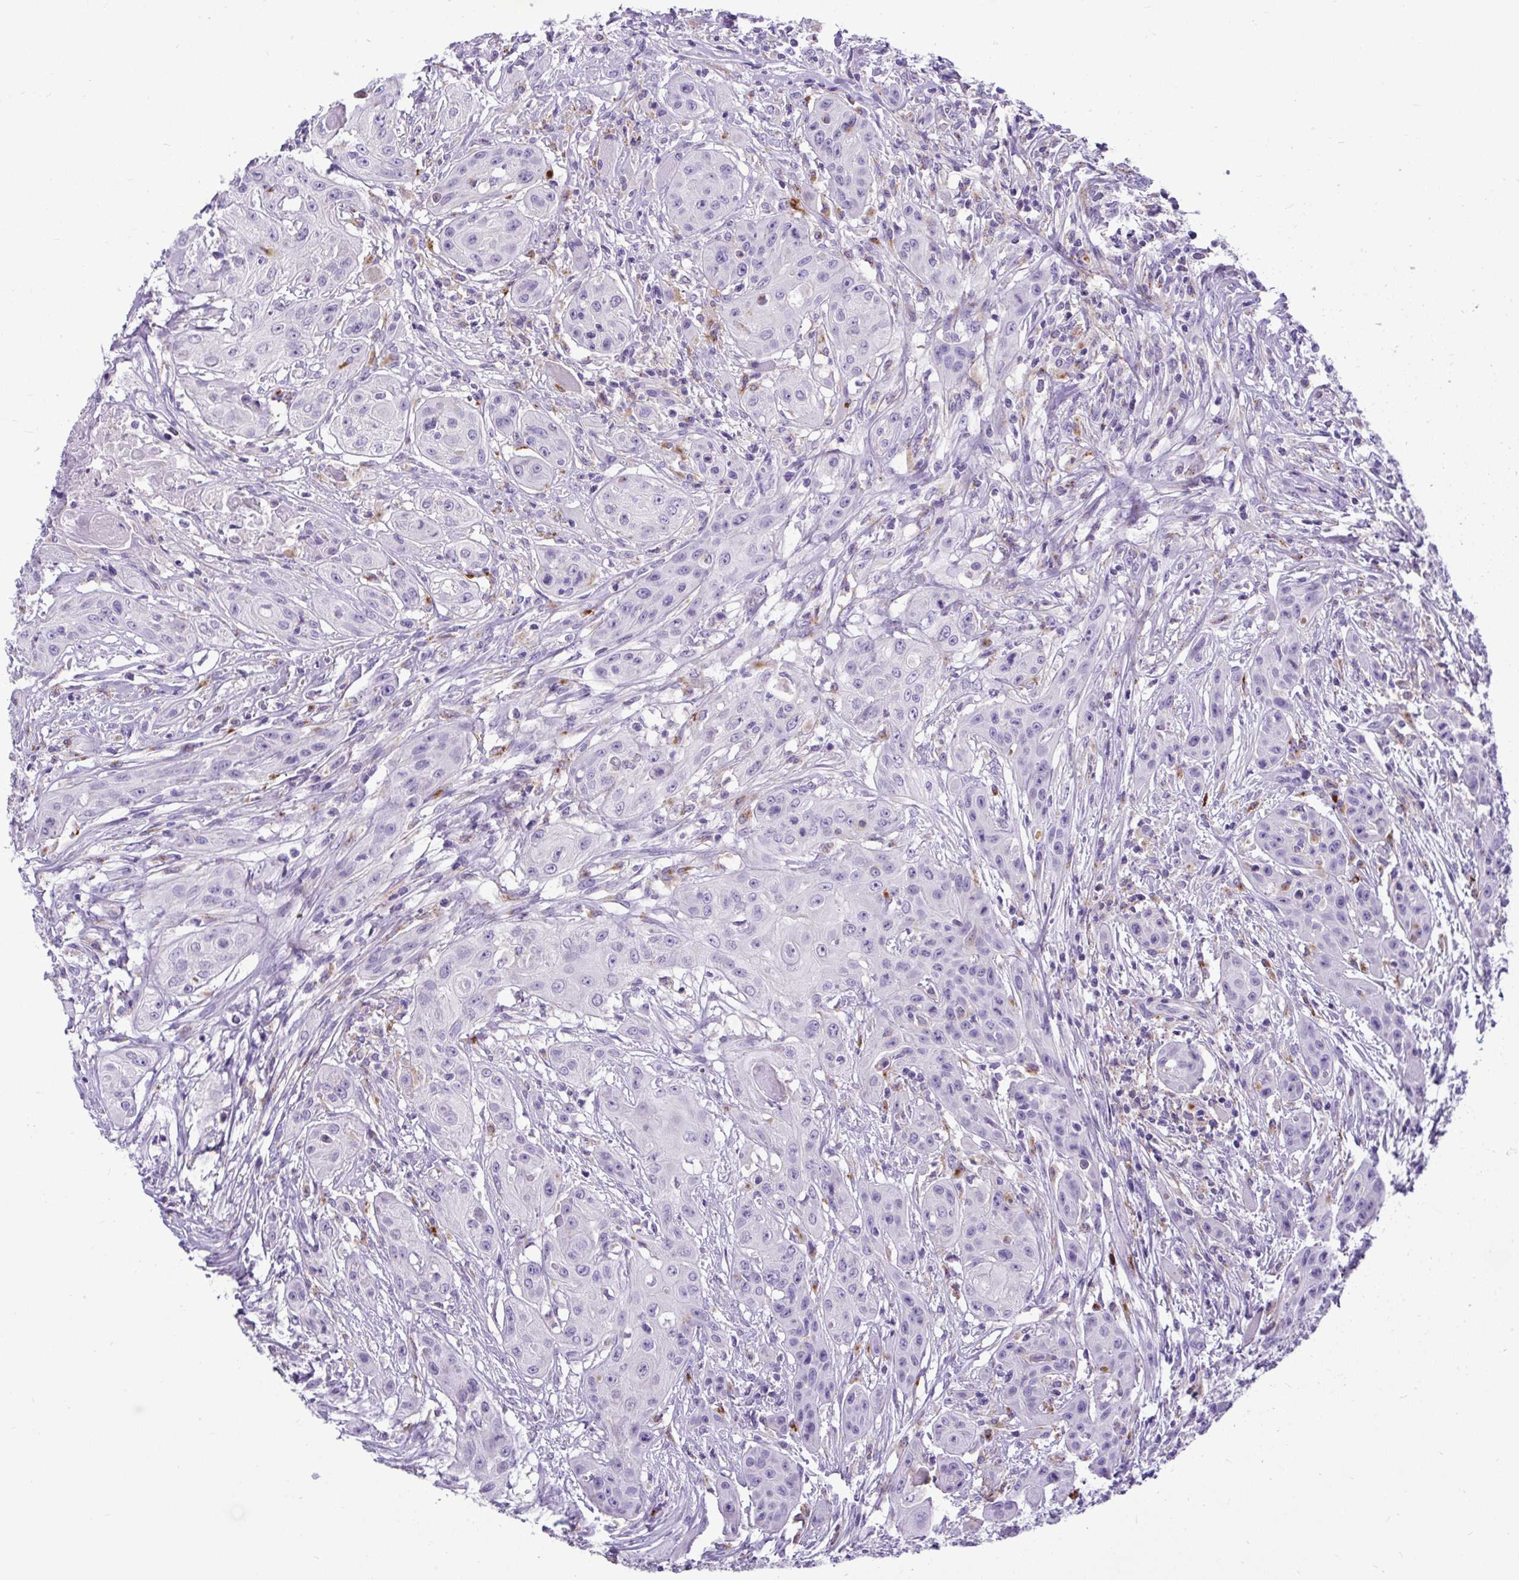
{"staining": {"intensity": "negative", "quantity": "none", "location": "none"}, "tissue": "head and neck cancer", "cell_type": "Tumor cells", "image_type": "cancer", "snomed": [{"axis": "morphology", "description": "Squamous cell carcinoma, NOS"}, {"axis": "topography", "description": "Oral tissue"}, {"axis": "topography", "description": "Head-Neck"}, {"axis": "topography", "description": "Neck, NOS"}], "caption": "The image shows no staining of tumor cells in head and neck cancer (squamous cell carcinoma).", "gene": "CTSZ", "patient": {"sex": "female", "age": 55}}